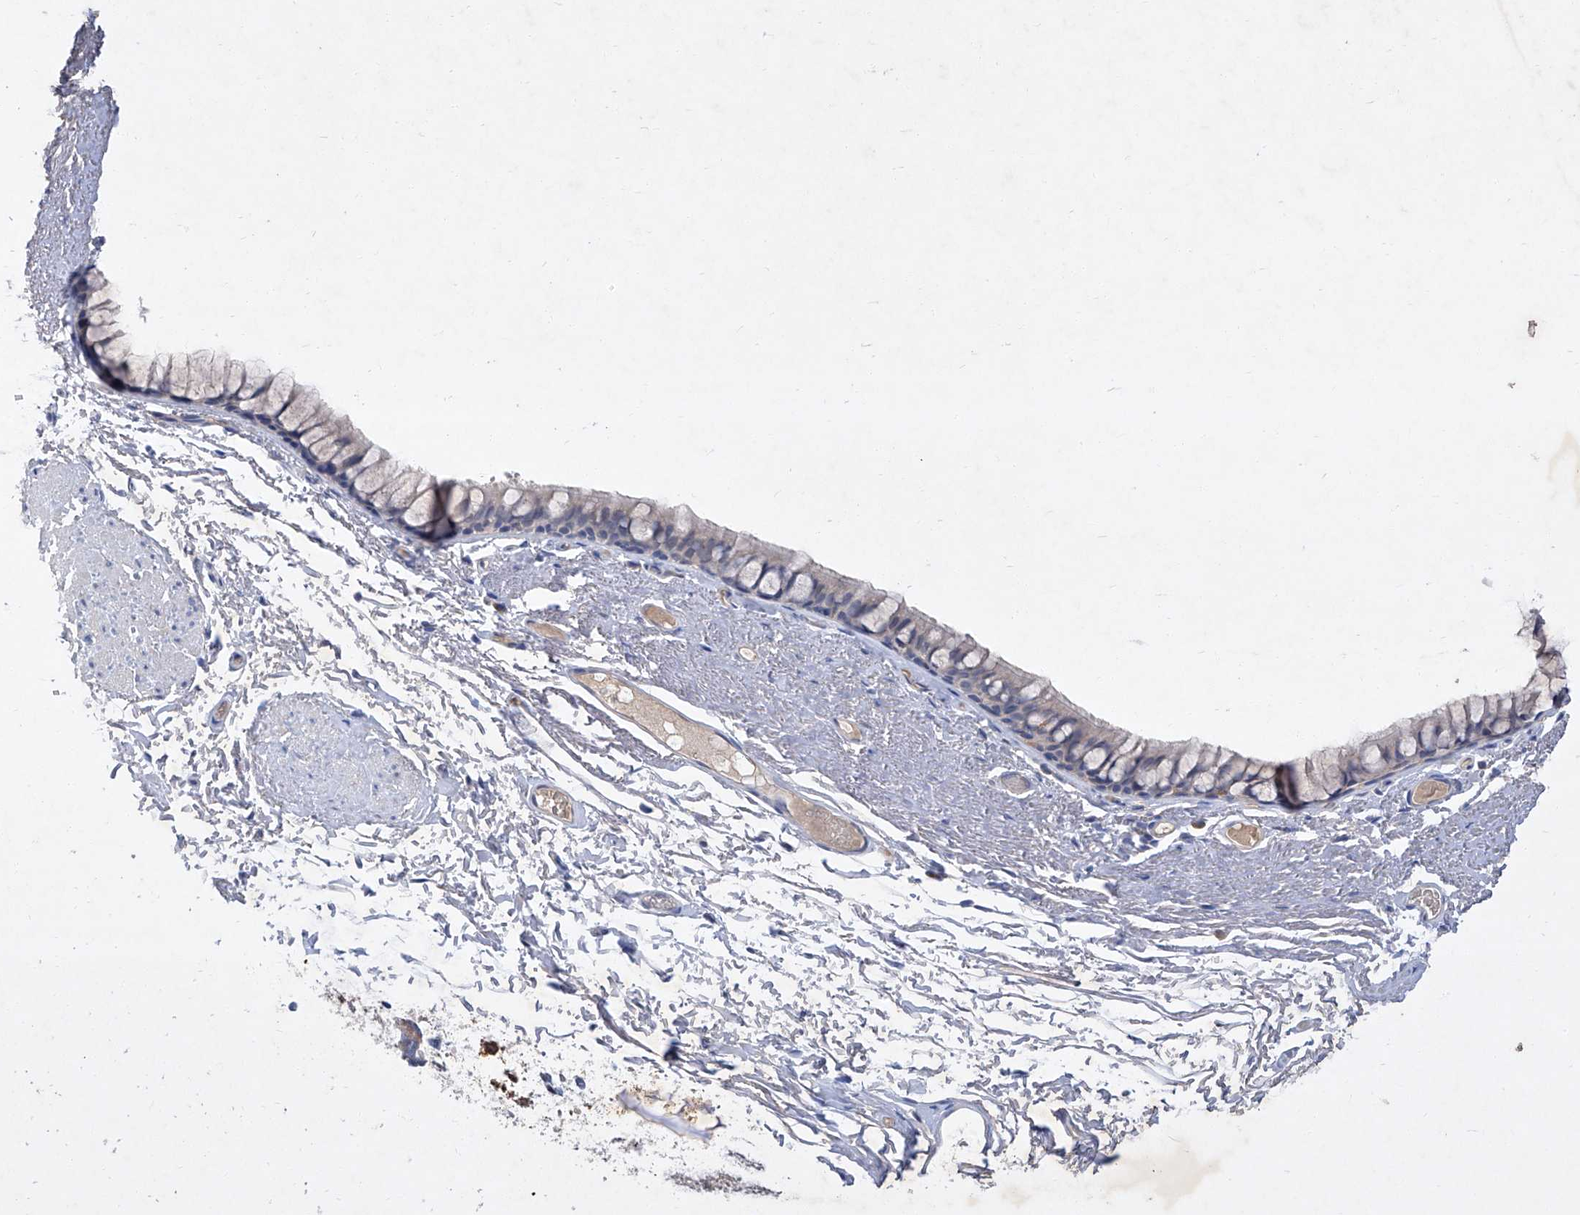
{"staining": {"intensity": "negative", "quantity": "none", "location": "none"}, "tissue": "bronchus", "cell_type": "Respiratory epithelial cells", "image_type": "normal", "snomed": [{"axis": "morphology", "description": "Normal tissue, NOS"}, {"axis": "topography", "description": "Cartilage tissue"}, {"axis": "topography", "description": "Bronchus"}], "caption": "Protein analysis of normal bronchus shows no significant expression in respiratory epithelial cells.", "gene": "SBK2", "patient": {"sex": "female", "age": 73}}